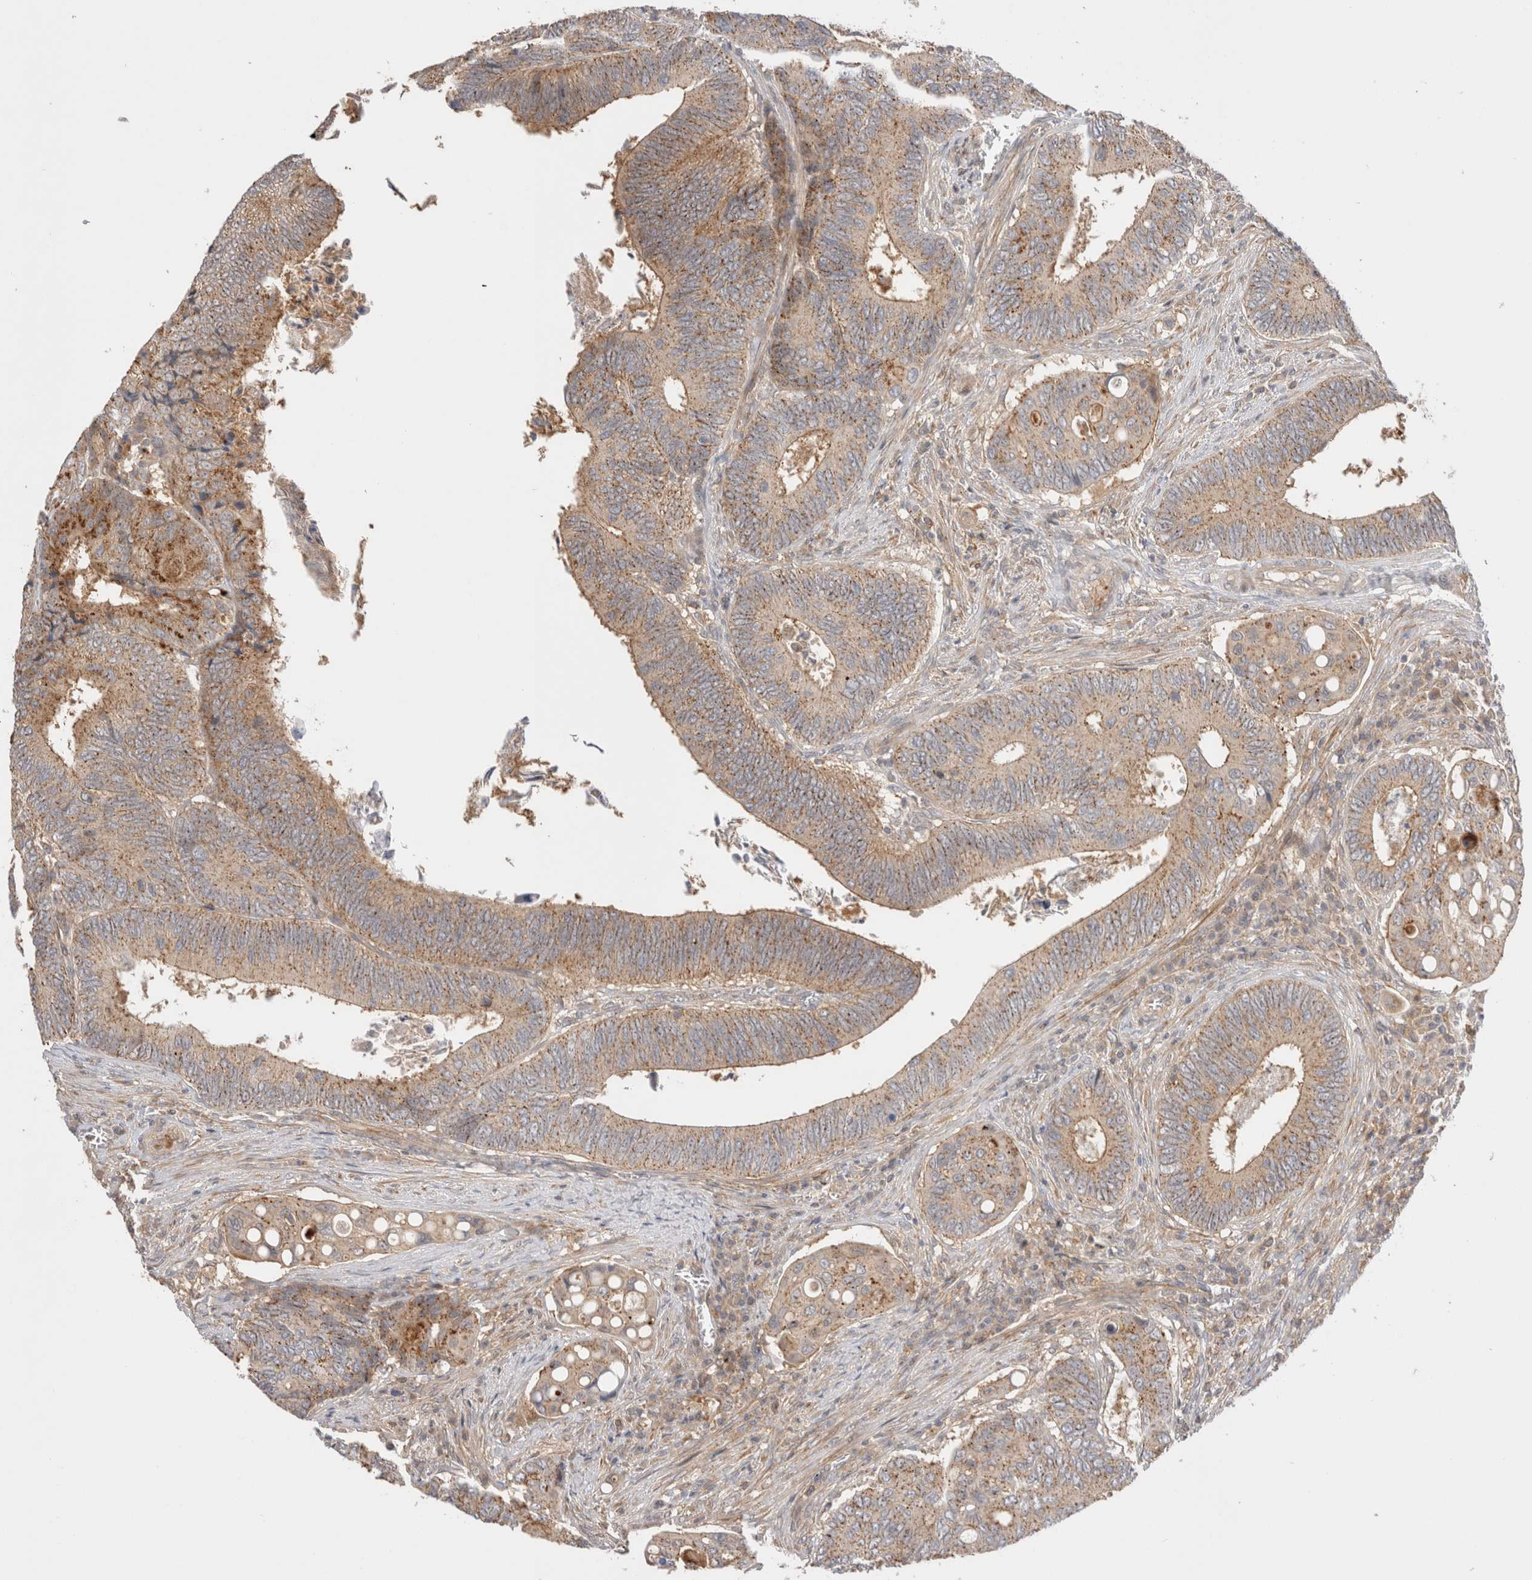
{"staining": {"intensity": "moderate", "quantity": ">75%", "location": "cytoplasmic/membranous"}, "tissue": "colorectal cancer", "cell_type": "Tumor cells", "image_type": "cancer", "snomed": [{"axis": "morphology", "description": "Inflammation, NOS"}, {"axis": "morphology", "description": "Adenocarcinoma, NOS"}, {"axis": "topography", "description": "Colon"}], "caption": "Approximately >75% of tumor cells in human colorectal cancer demonstrate moderate cytoplasmic/membranous protein expression as visualized by brown immunohistochemical staining.", "gene": "VPS28", "patient": {"sex": "male", "age": 72}}